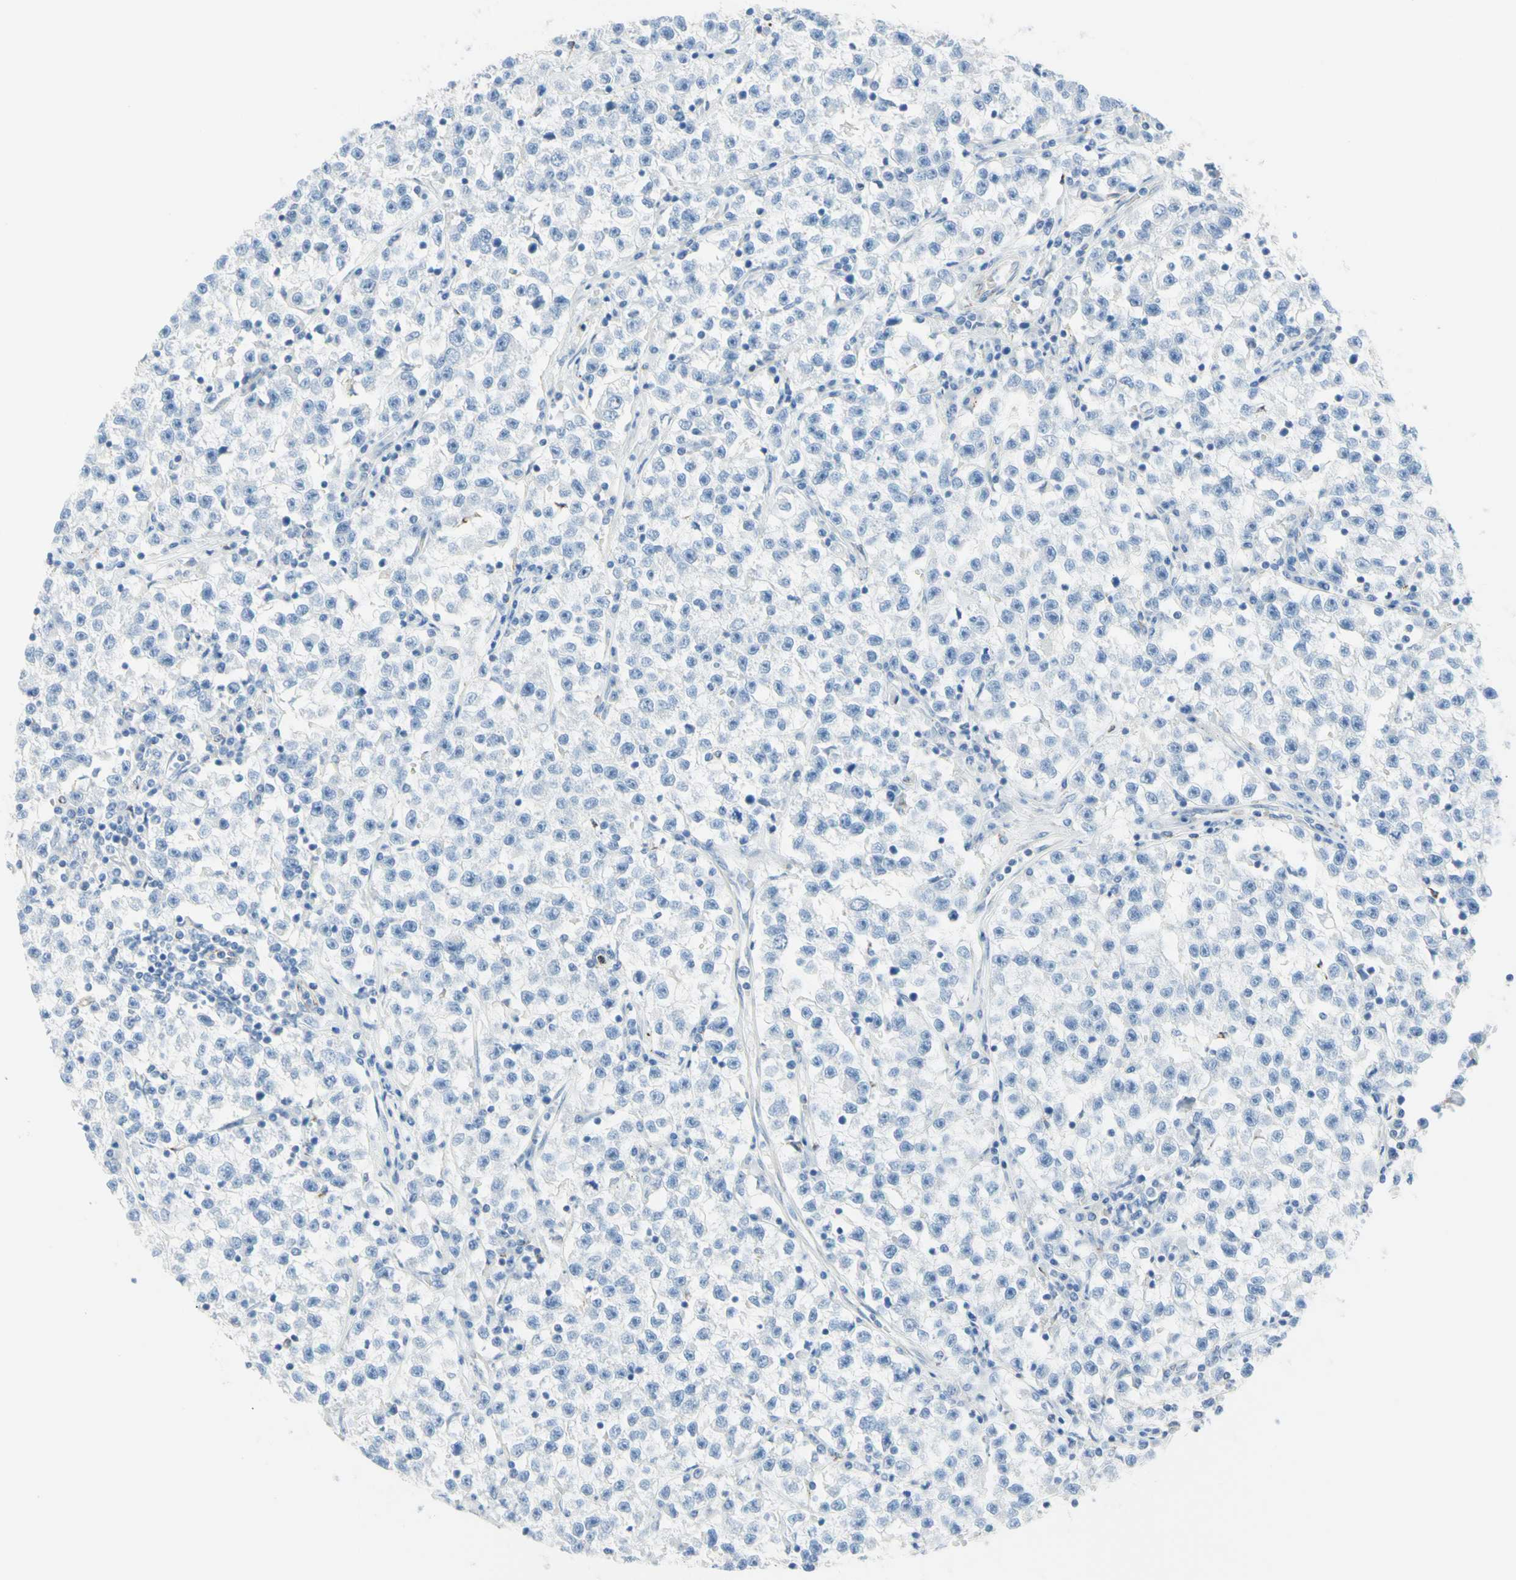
{"staining": {"intensity": "negative", "quantity": "none", "location": "none"}, "tissue": "testis cancer", "cell_type": "Tumor cells", "image_type": "cancer", "snomed": [{"axis": "morphology", "description": "Seminoma, NOS"}, {"axis": "topography", "description": "Testis"}], "caption": "An immunohistochemistry (IHC) photomicrograph of testis seminoma is shown. There is no staining in tumor cells of testis seminoma.", "gene": "CYSLTR1", "patient": {"sex": "male", "age": 22}}